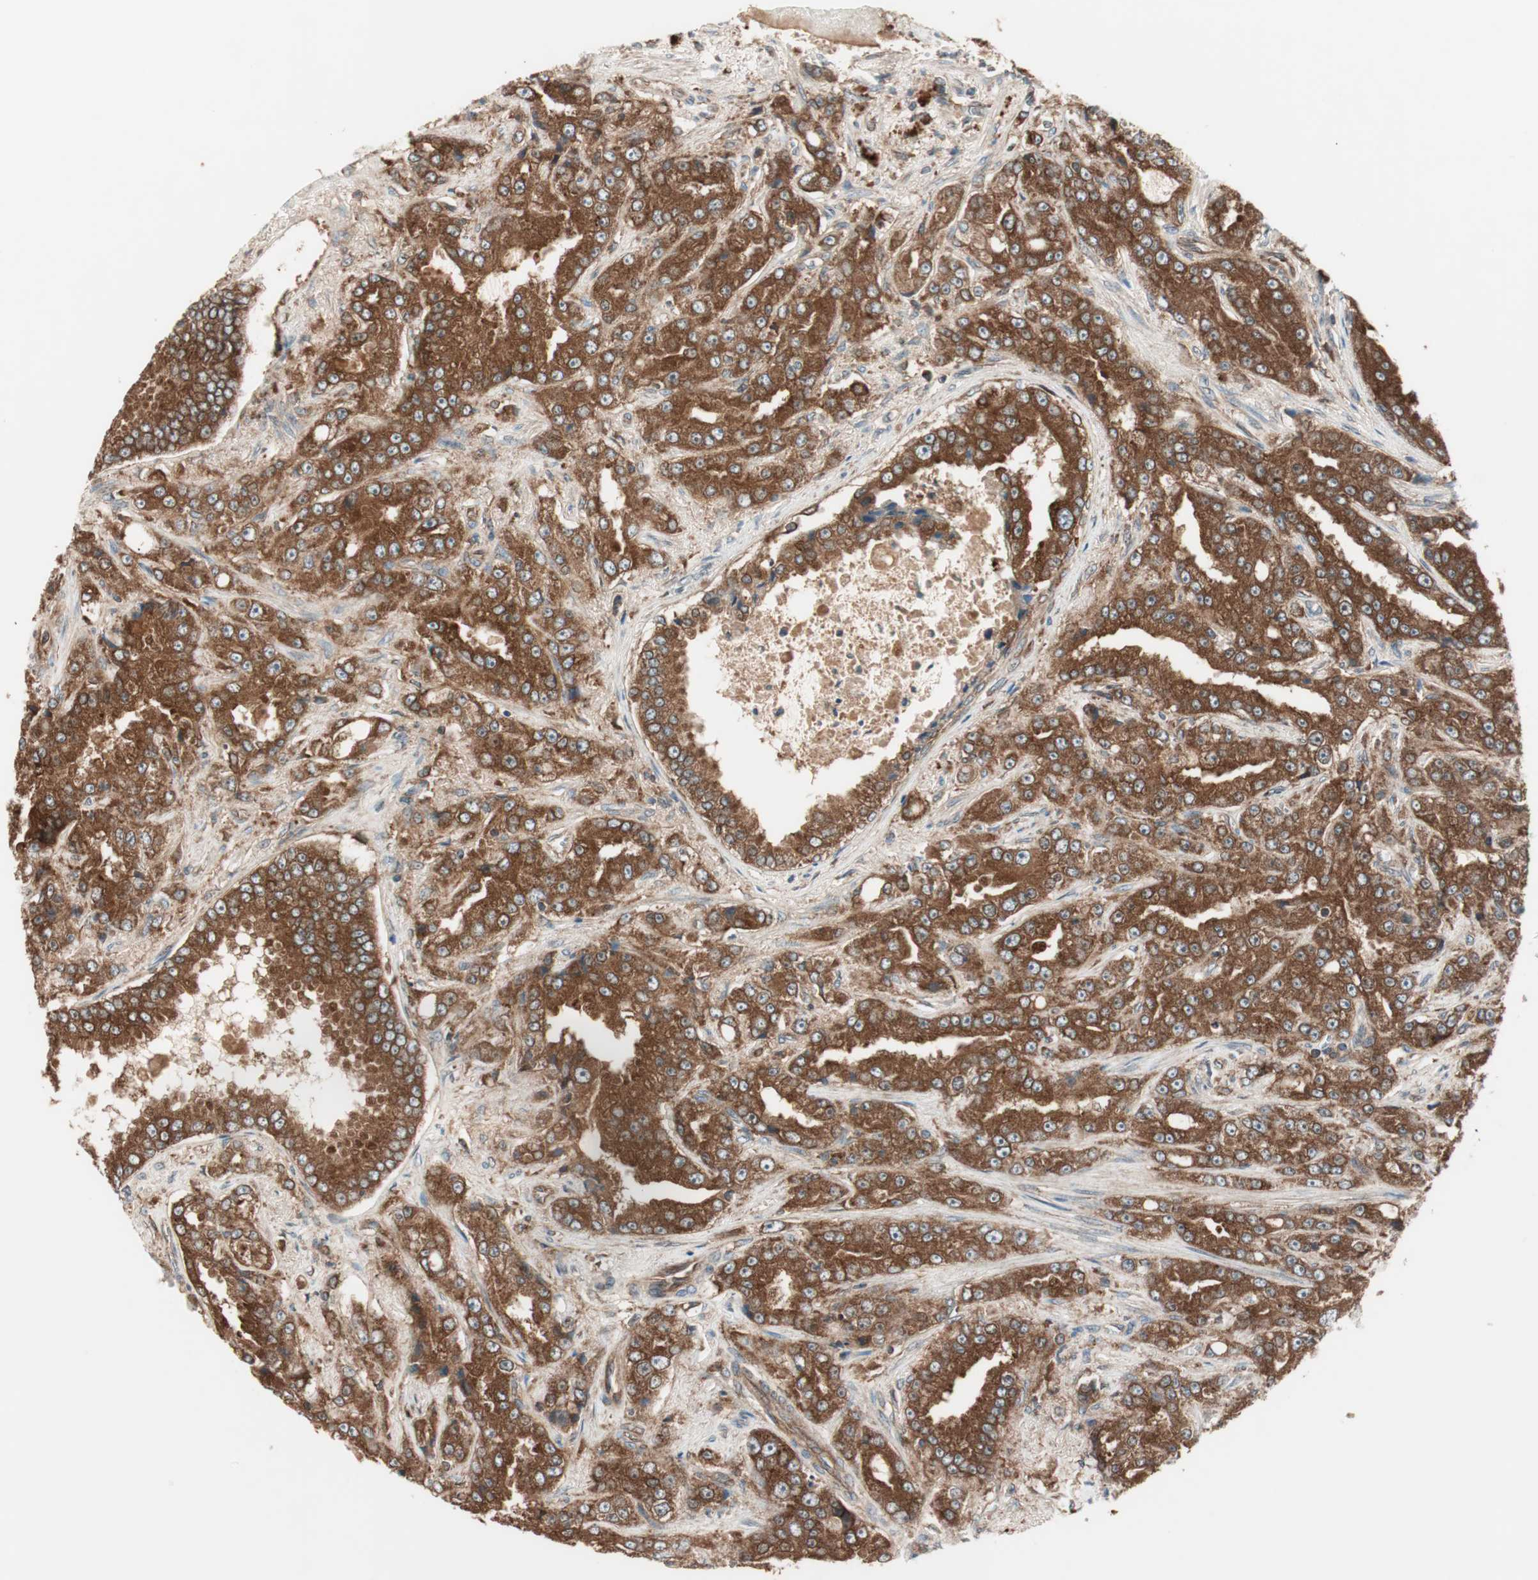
{"staining": {"intensity": "strong", "quantity": ">75%", "location": "cytoplasmic/membranous"}, "tissue": "prostate cancer", "cell_type": "Tumor cells", "image_type": "cancer", "snomed": [{"axis": "morphology", "description": "Adenocarcinoma, High grade"}, {"axis": "topography", "description": "Prostate"}], "caption": "Prostate cancer (adenocarcinoma (high-grade)) tissue demonstrates strong cytoplasmic/membranous staining in approximately >75% of tumor cells, visualized by immunohistochemistry.", "gene": "RAB5A", "patient": {"sex": "male", "age": 73}}